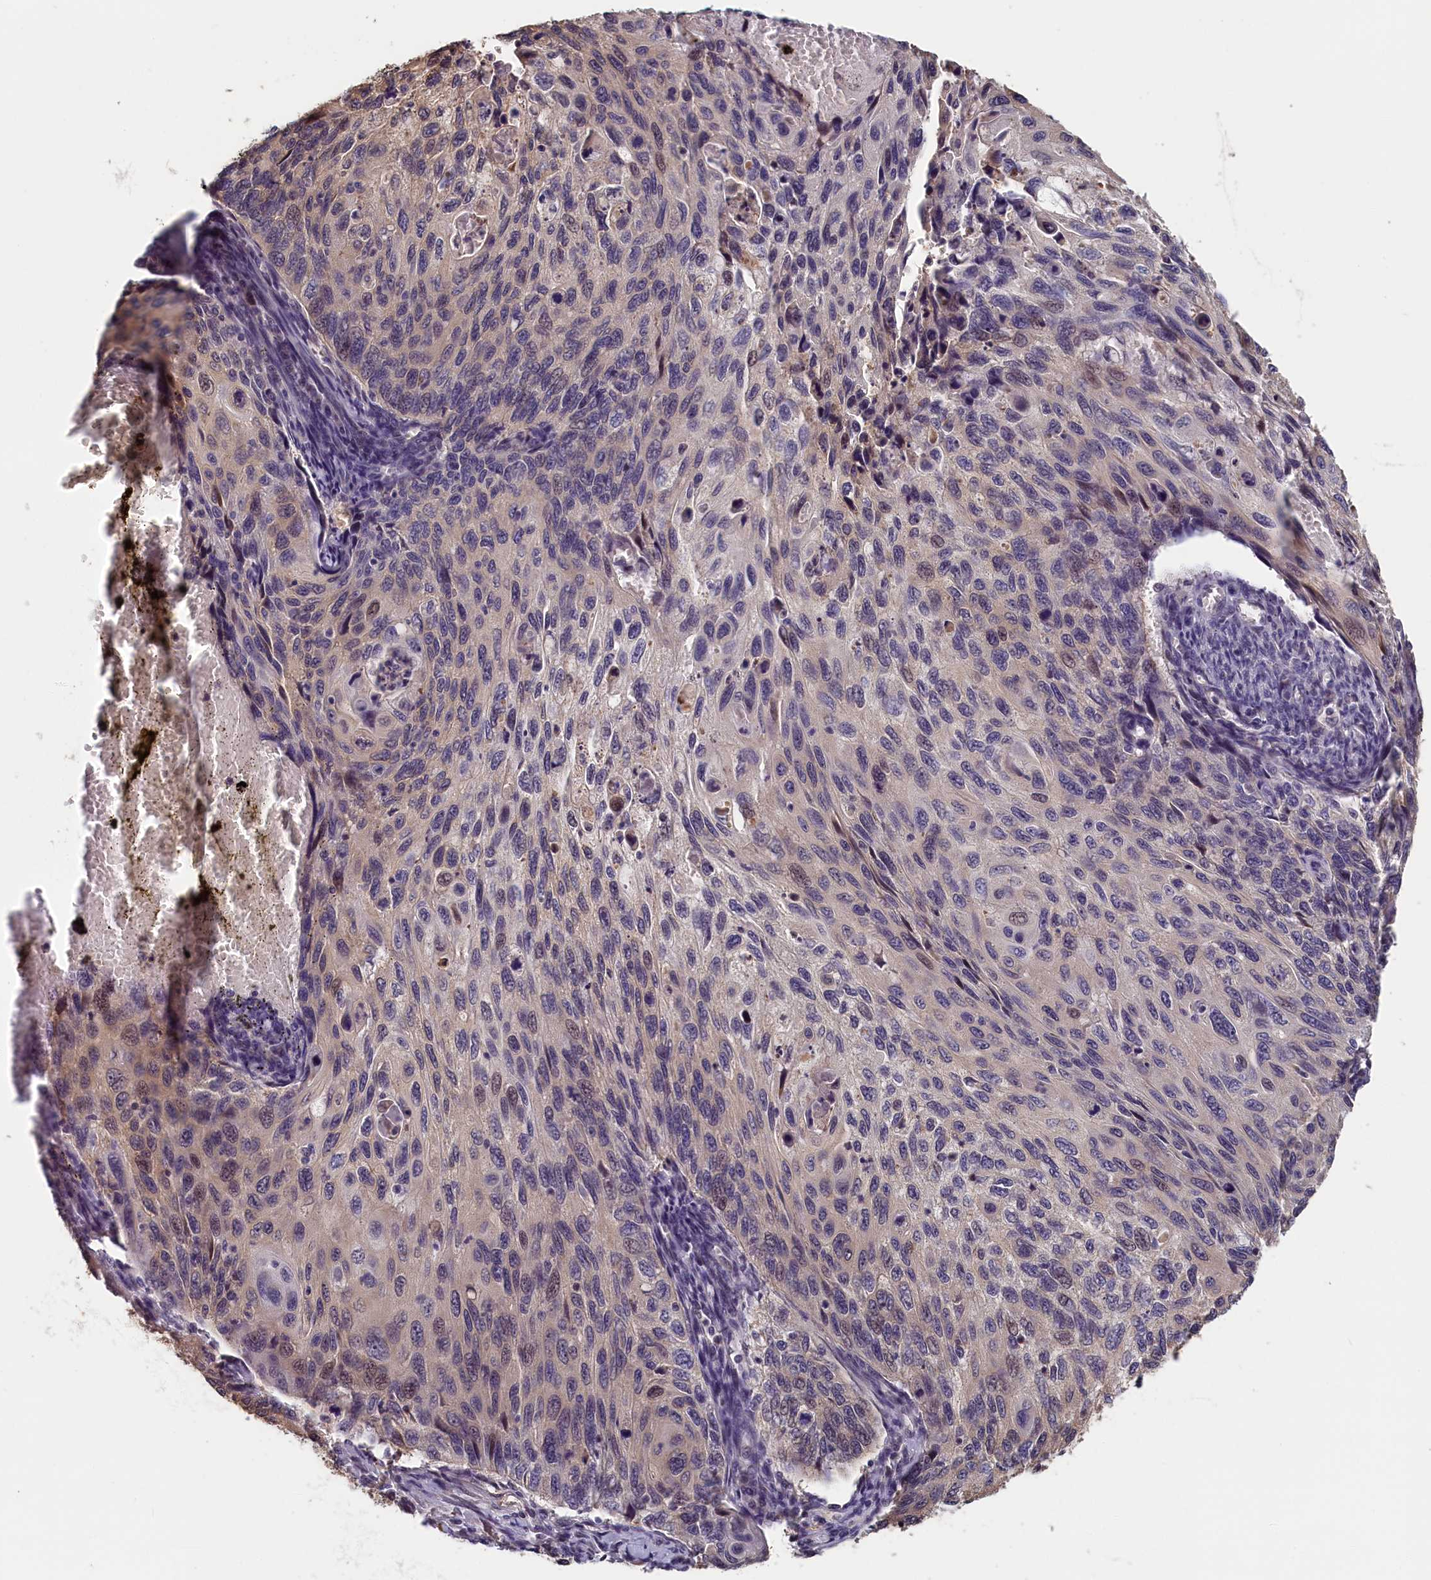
{"staining": {"intensity": "weak", "quantity": "<25%", "location": "nuclear"}, "tissue": "cervical cancer", "cell_type": "Tumor cells", "image_type": "cancer", "snomed": [{"axis": "morphology", "description": "Squamous cell carcinoma, NOS"}, {"axis": "topography", "description": "Cervix"}], "caption": "Human cervical cancer stained for a protein using immunohistochemistry shows no staining in tumor cells.", "gene": "TMEM116", "patient": {"sex": "female", "age": 70}}